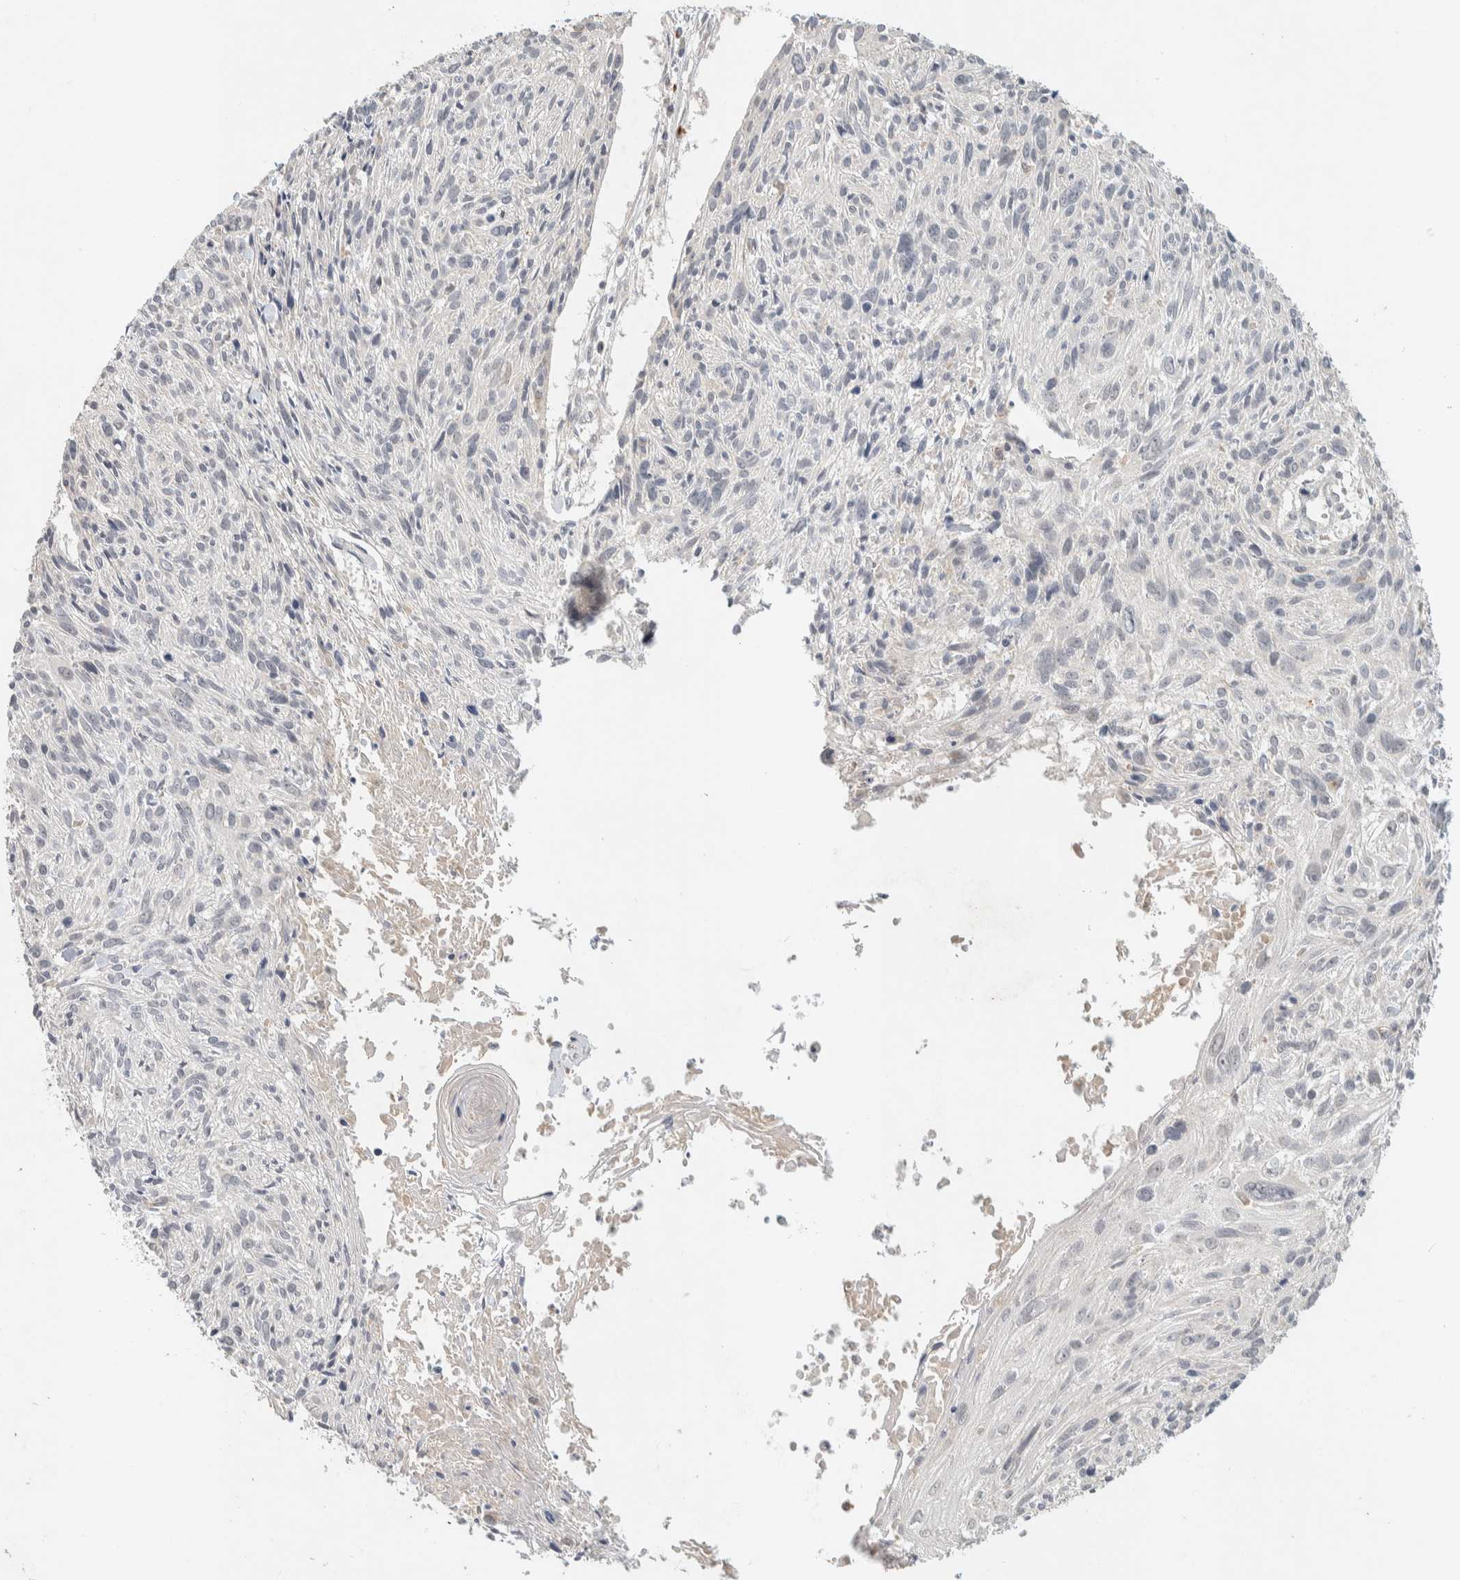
{"staining": {"intensity": "negative", "quantity": "none", "location": "none"}, "tissue": "cervical cancer", "cell_type": "Tumor cells", "image_type": "cancer", "snomed": [{"axis": "morphology", "description": "Squamous cell carcinoma, NOS"}, {"axis": "topography", "description": "Cervix"}], "caption": "Tumor cells show no significant protein positivity in cervical cancer (squamous cell carcinoma).", "gene": "ITPA", "patient": {"sex": "female", "age": 51}}